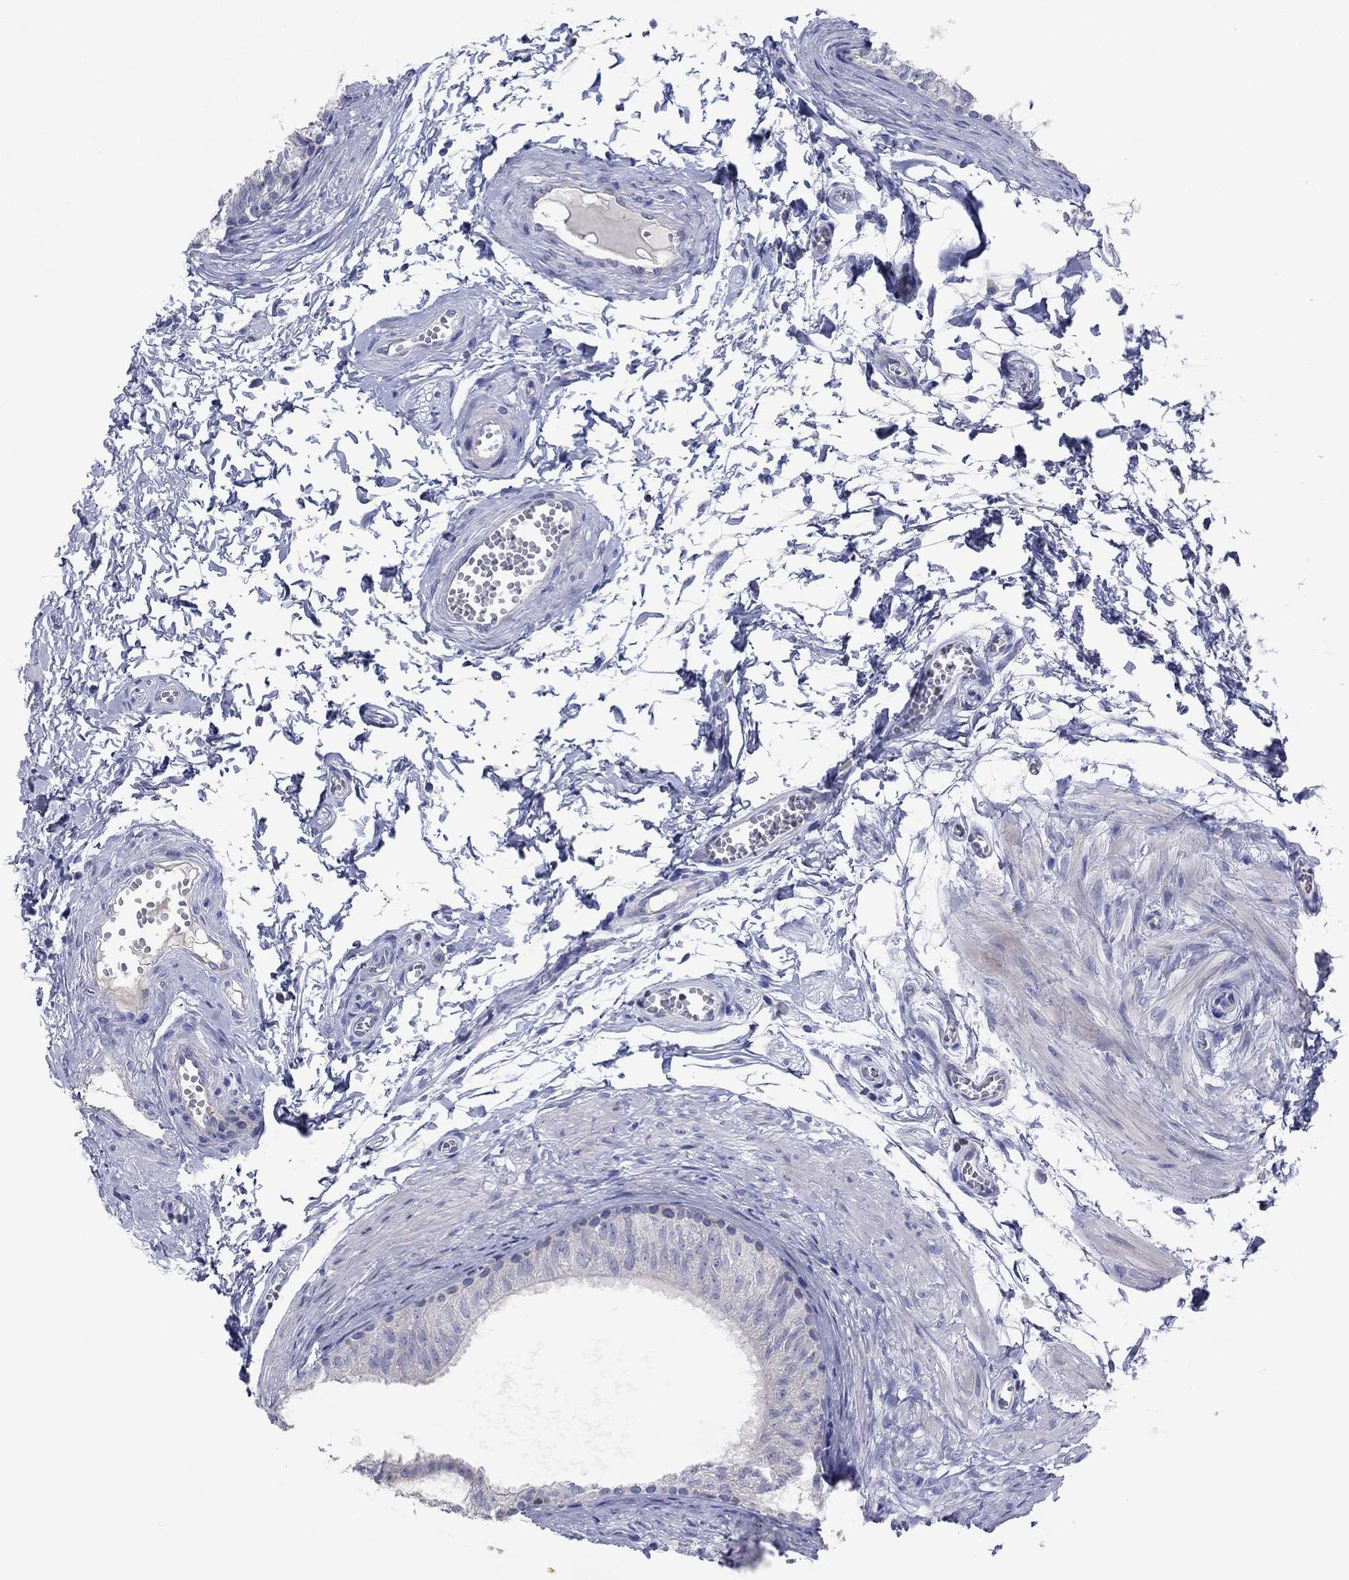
{"staining": {"intensity": "negative", "quantity": "none", "location": "none"}, "tissue": "epididymis", "cell_type": "Glandular cells", "image_type": "normal", "snomed": [{"axis": "morphology", "description": "Normal tissue, NOS"}, {"axis": "topography", "description": "Epididymis"}], "caption": "Immunohistochemistry (IHC) photomicrograph of benign epididymis: epididymis stained with DAB (3,3'-diaminobenzidine) displays no significant protein positivity in glandular cells. Brightfield microscopy of immunohistochemistry (IHC) stained with DAB (brown) and hematoxylin (blue), captured at high magnification.", "gene": "PVR", "patient": {"sex": "male", "age": 22}}